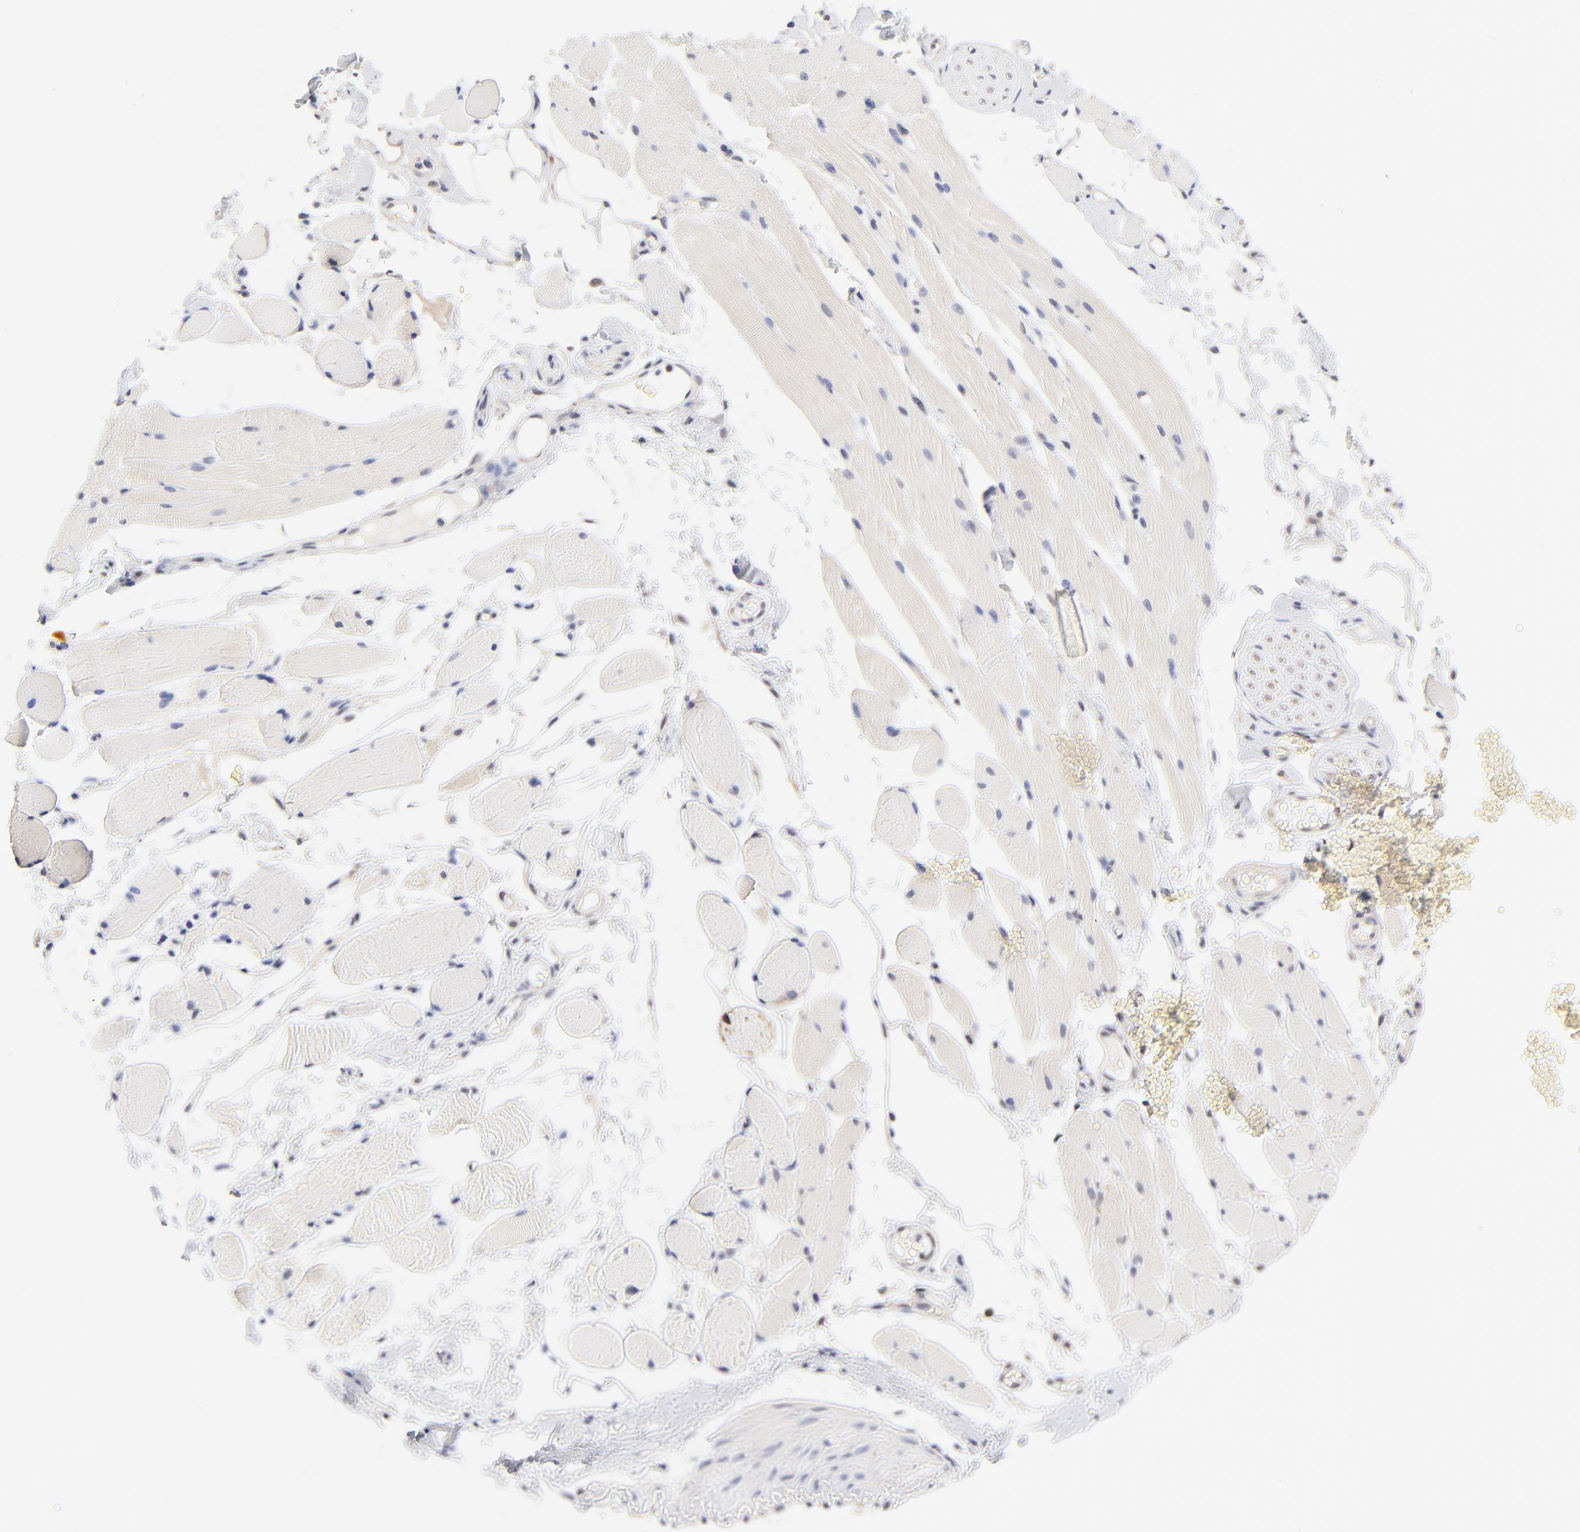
{"staining": {"intensity": "negative", "quantity": "none", "location": "none"}, "tissue": "adipose tissue", "cell_type": "Adipocytes", "image_type": "normal", "snomed": [{"axis": "morphology", "description": "Normal tissue, NOS"}, {"axis": "morphology", "description": "Squamous cell carcinoma, NOS"}, {"axis": "topography", "description": "Skeletal muscle"}, {"axis": "topography", "description": "Soft tissue"}, {"axis": "topography", "description": "Oral tissue"}], "caption": "This is an IHC photomicrograph of normal adipose tissue. There is no expression in adipocytes.", "gene": "TXNL1", "patient": {"sex": "male", "age": 54}}